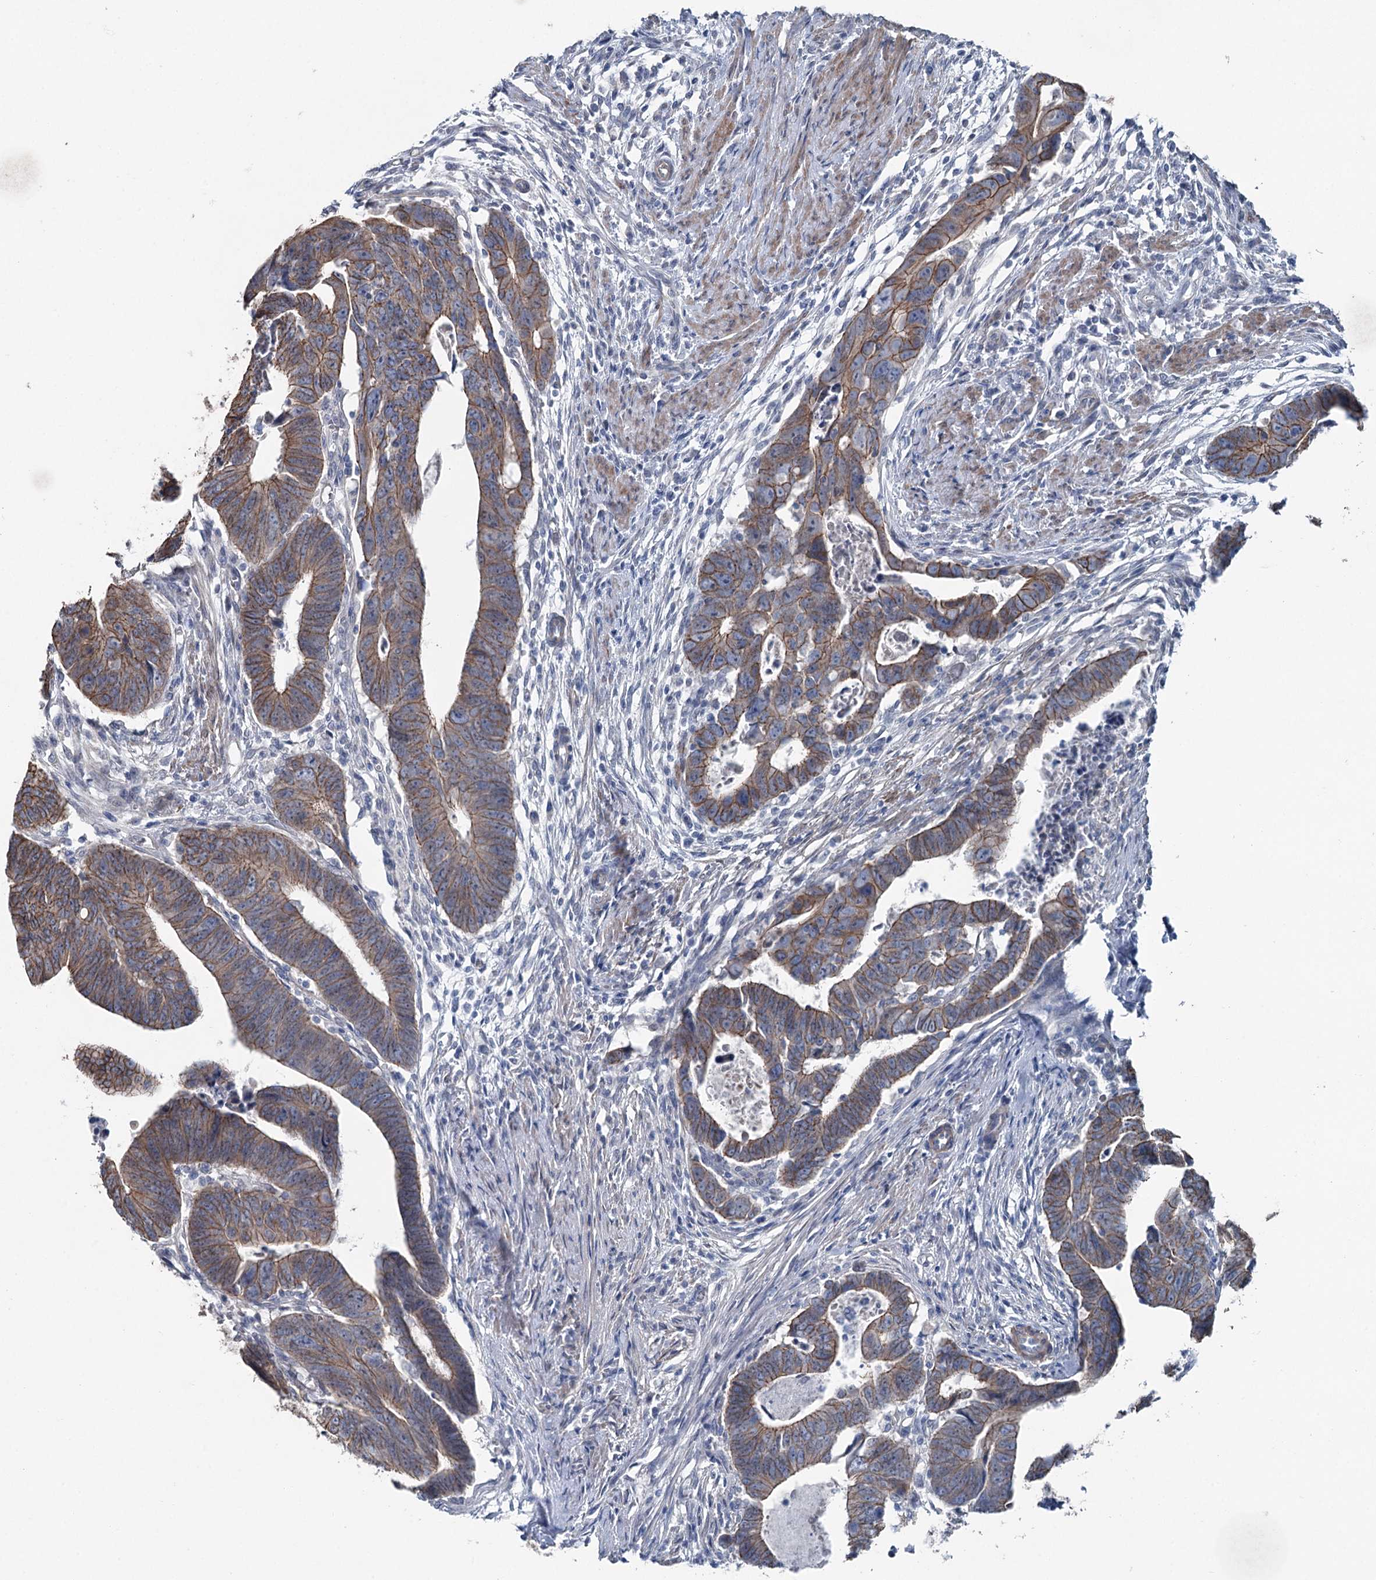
{"staining": {"intensity": "moderate", "quantity": ">75%", "location": "cytoplasmic/membranous"}, "tissue": "colorectal cancer", "cell_type": "Tumor cells", "image_type": "cancer", "snomed": [{"axis": "morphology", "description": "Adenocarcinoma, NOS"}, {"axis": "topography", "description": "Rectum"}], "caption": "An immunohistochemistry image of tumor tissue is shown. Protein staining in brown shows moderate cytoplasmic/membranous positivity in colorectal cancer (adenocarcinoma) within tumor cells.", "gene": "FAM120B", "patient": {"sex": "female", "age": 65}}